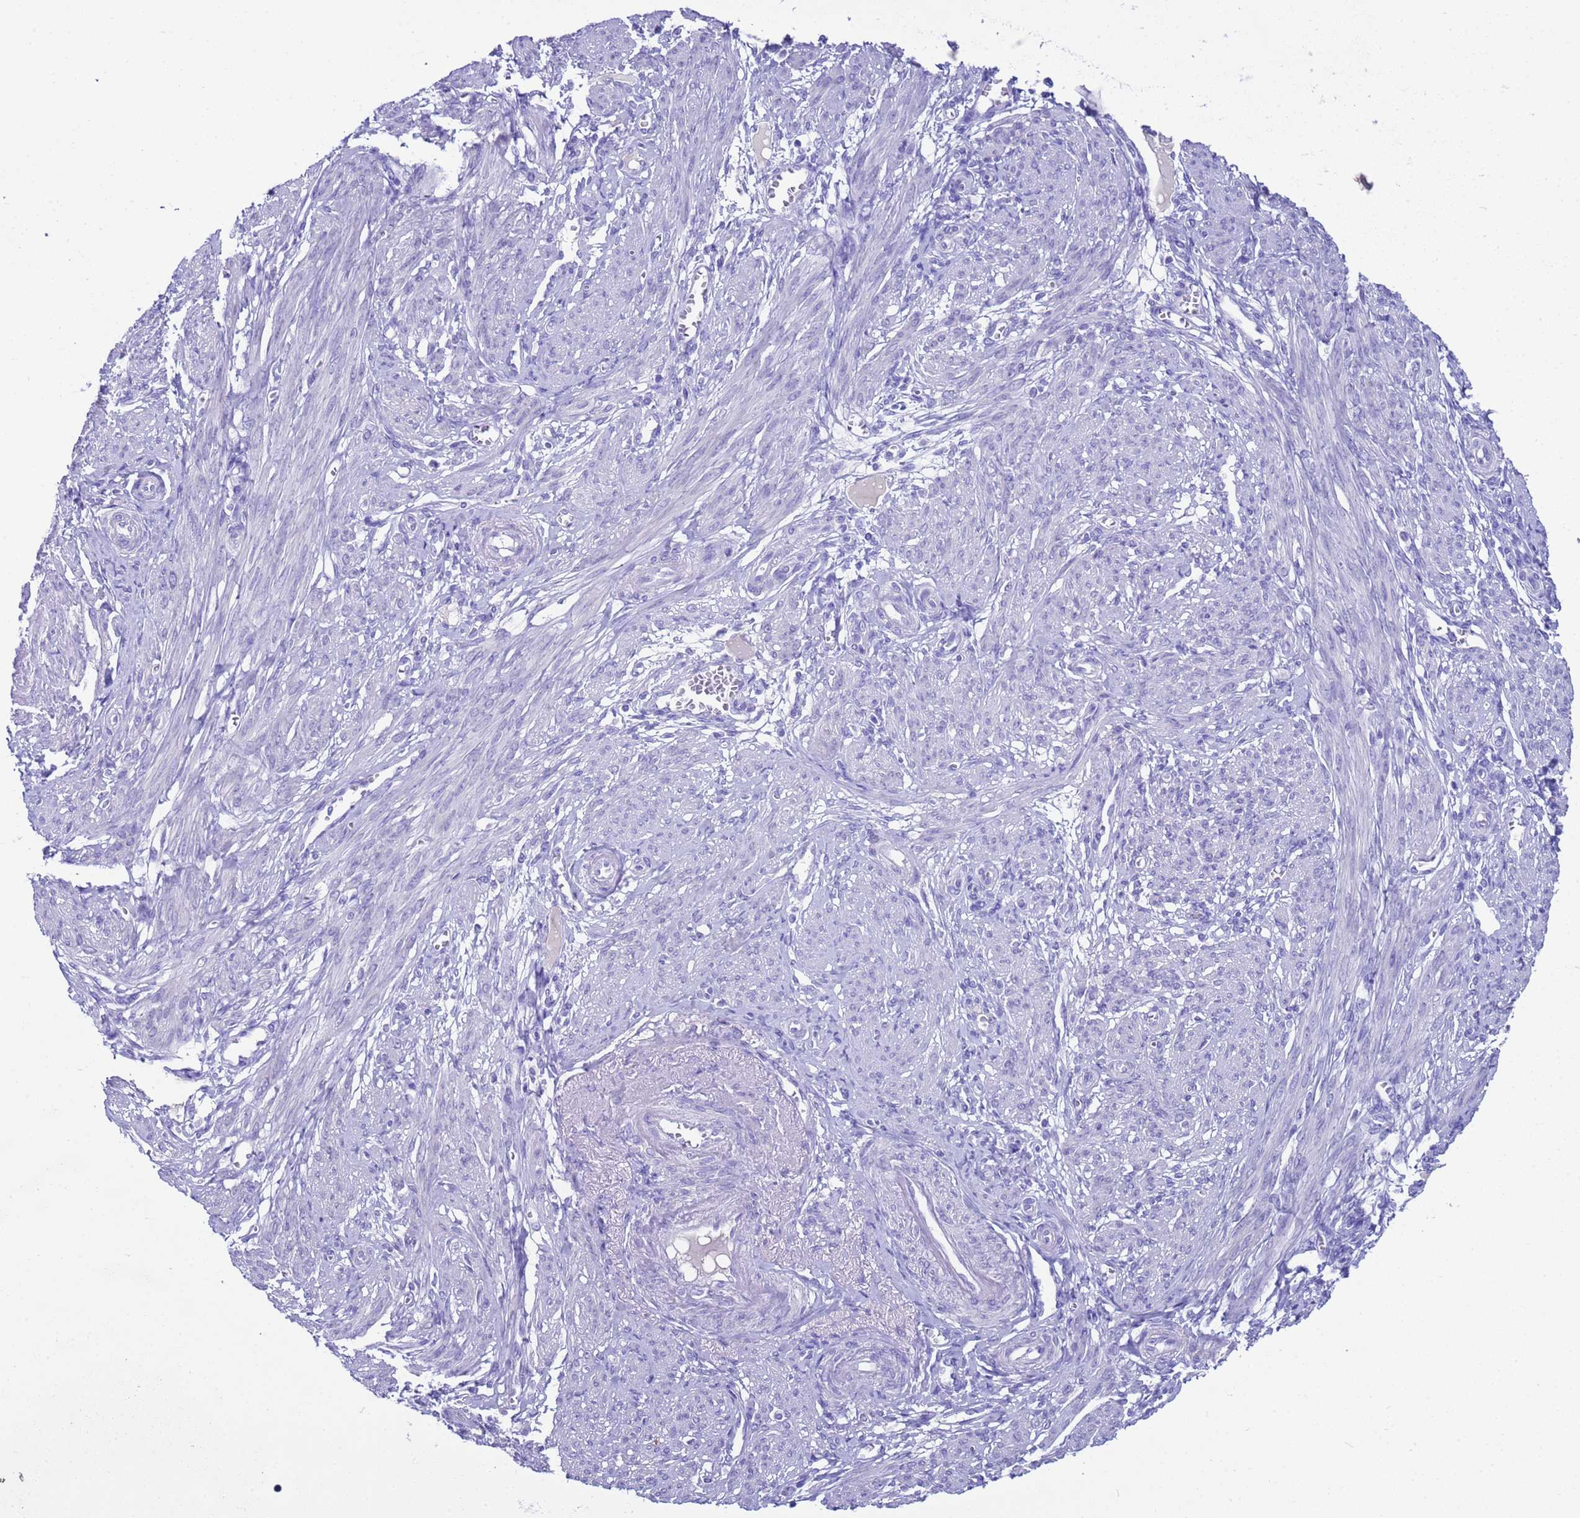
{"staining": {"intensity": "negative", "quantity": "none", "location": "none"}, "tissue": "smooth muscle", "cell_type": "Smooth muscle cells", "image_type": "normal", "snomed": [{"axis": "morphology", "description": "Normal tissue, NOS"}, {"axis": "topography", "description": "Smooth muscle"}], "caption": "IHC of unremarkable human smooth muscle reveals no staining in smooth muscle cells.", "gene": "CKM", "patient": {"sex": "female", "age": 39}}